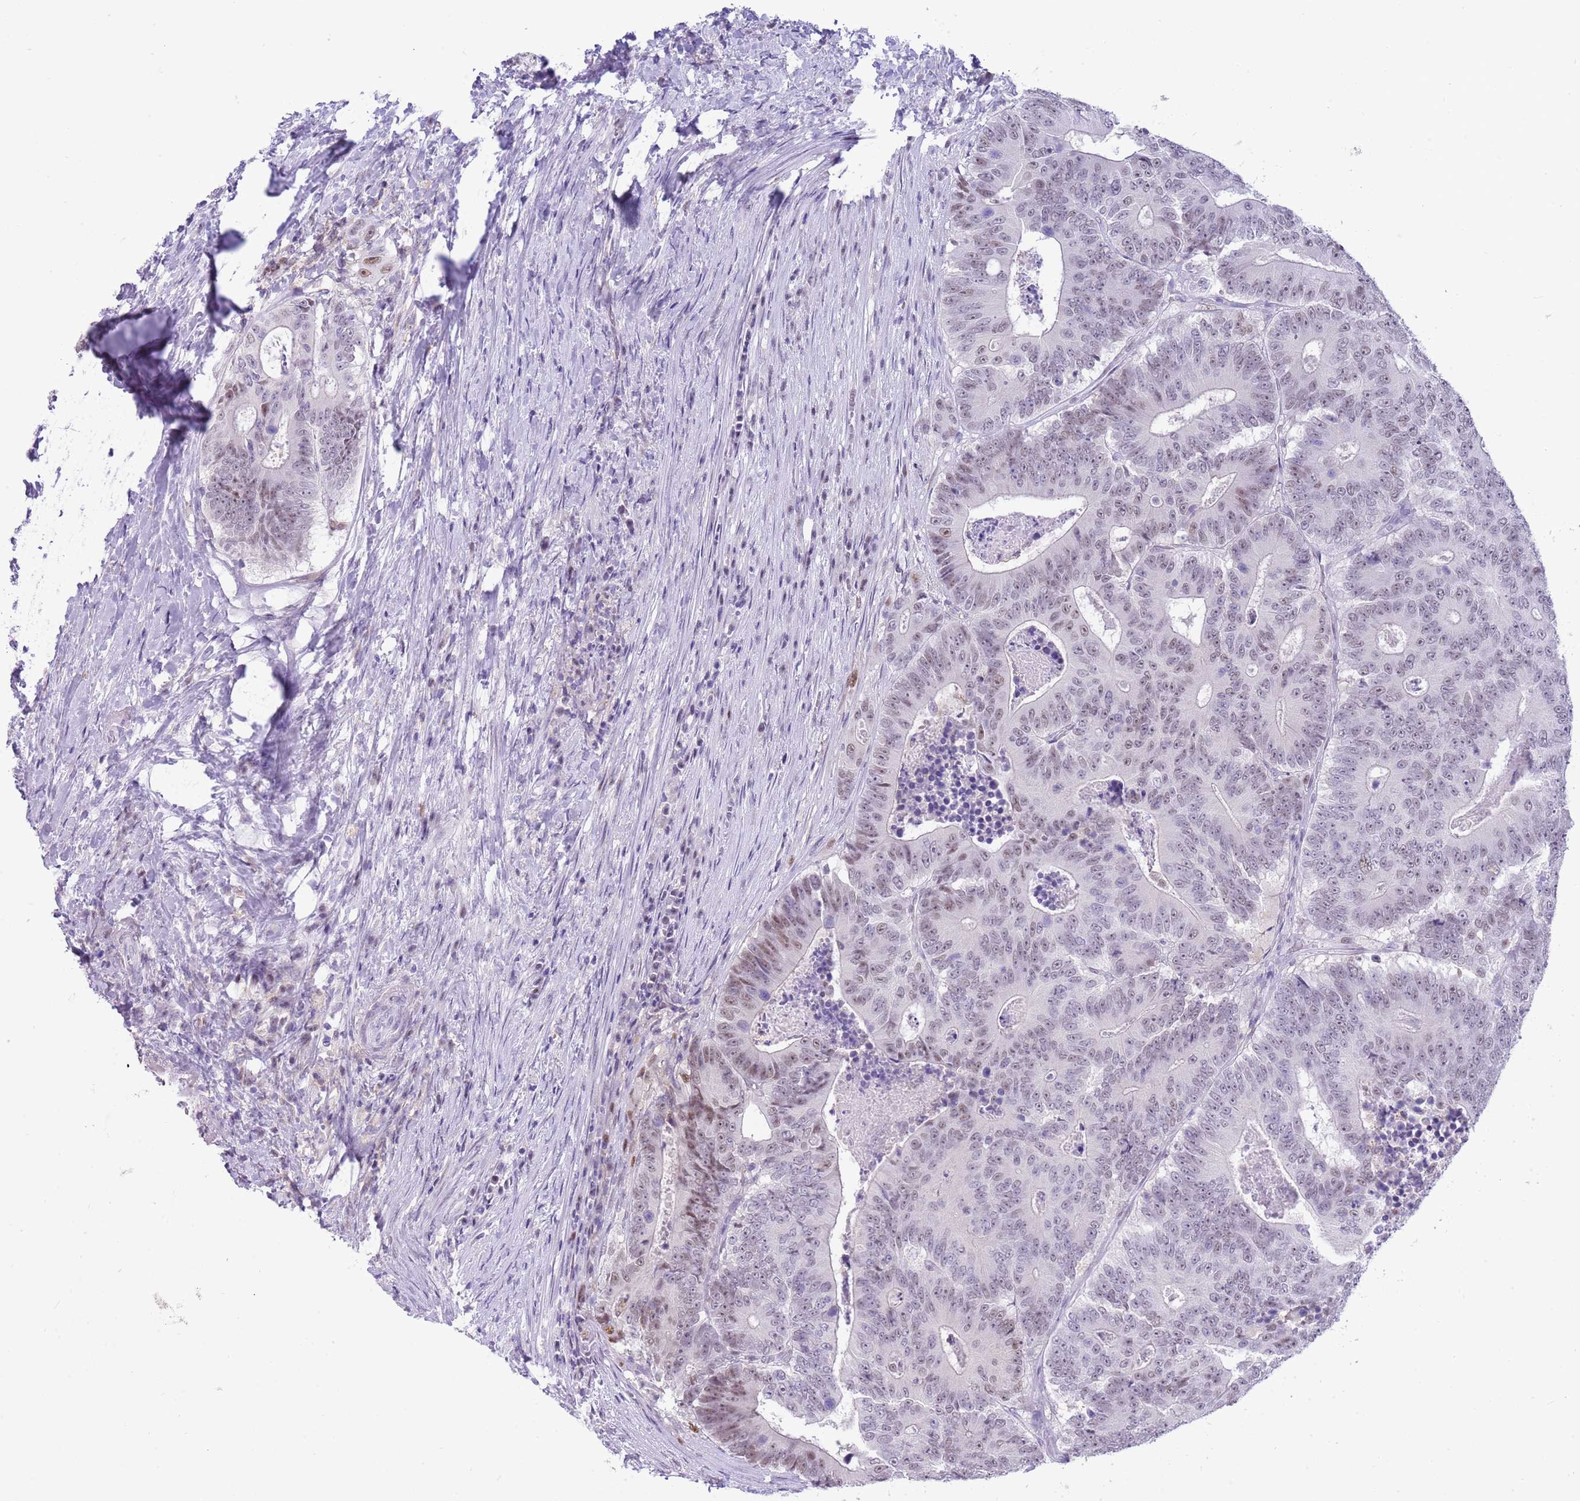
{"staining": {"intensity": "weak", "quantity": "<25%", "location": "nuclear"}, "tissue": "colorectal cancer", "cell_type": "Tumor cells", "image_type": "cancer", "snomed": [{"axis": "morphology", "description": "Adenocarcinoma, NOS"}, {"axis": "topography", "description": "Colon"}], "caption": "Immunohistochemistry (IHC) of human adenocarcinoma (colorectal) displays no staining in tumor cells. (DAB IHC with hematoxylin counter stain).", "gene": "PPP1R17", "patient": {"sex": "male", "age": 83}}